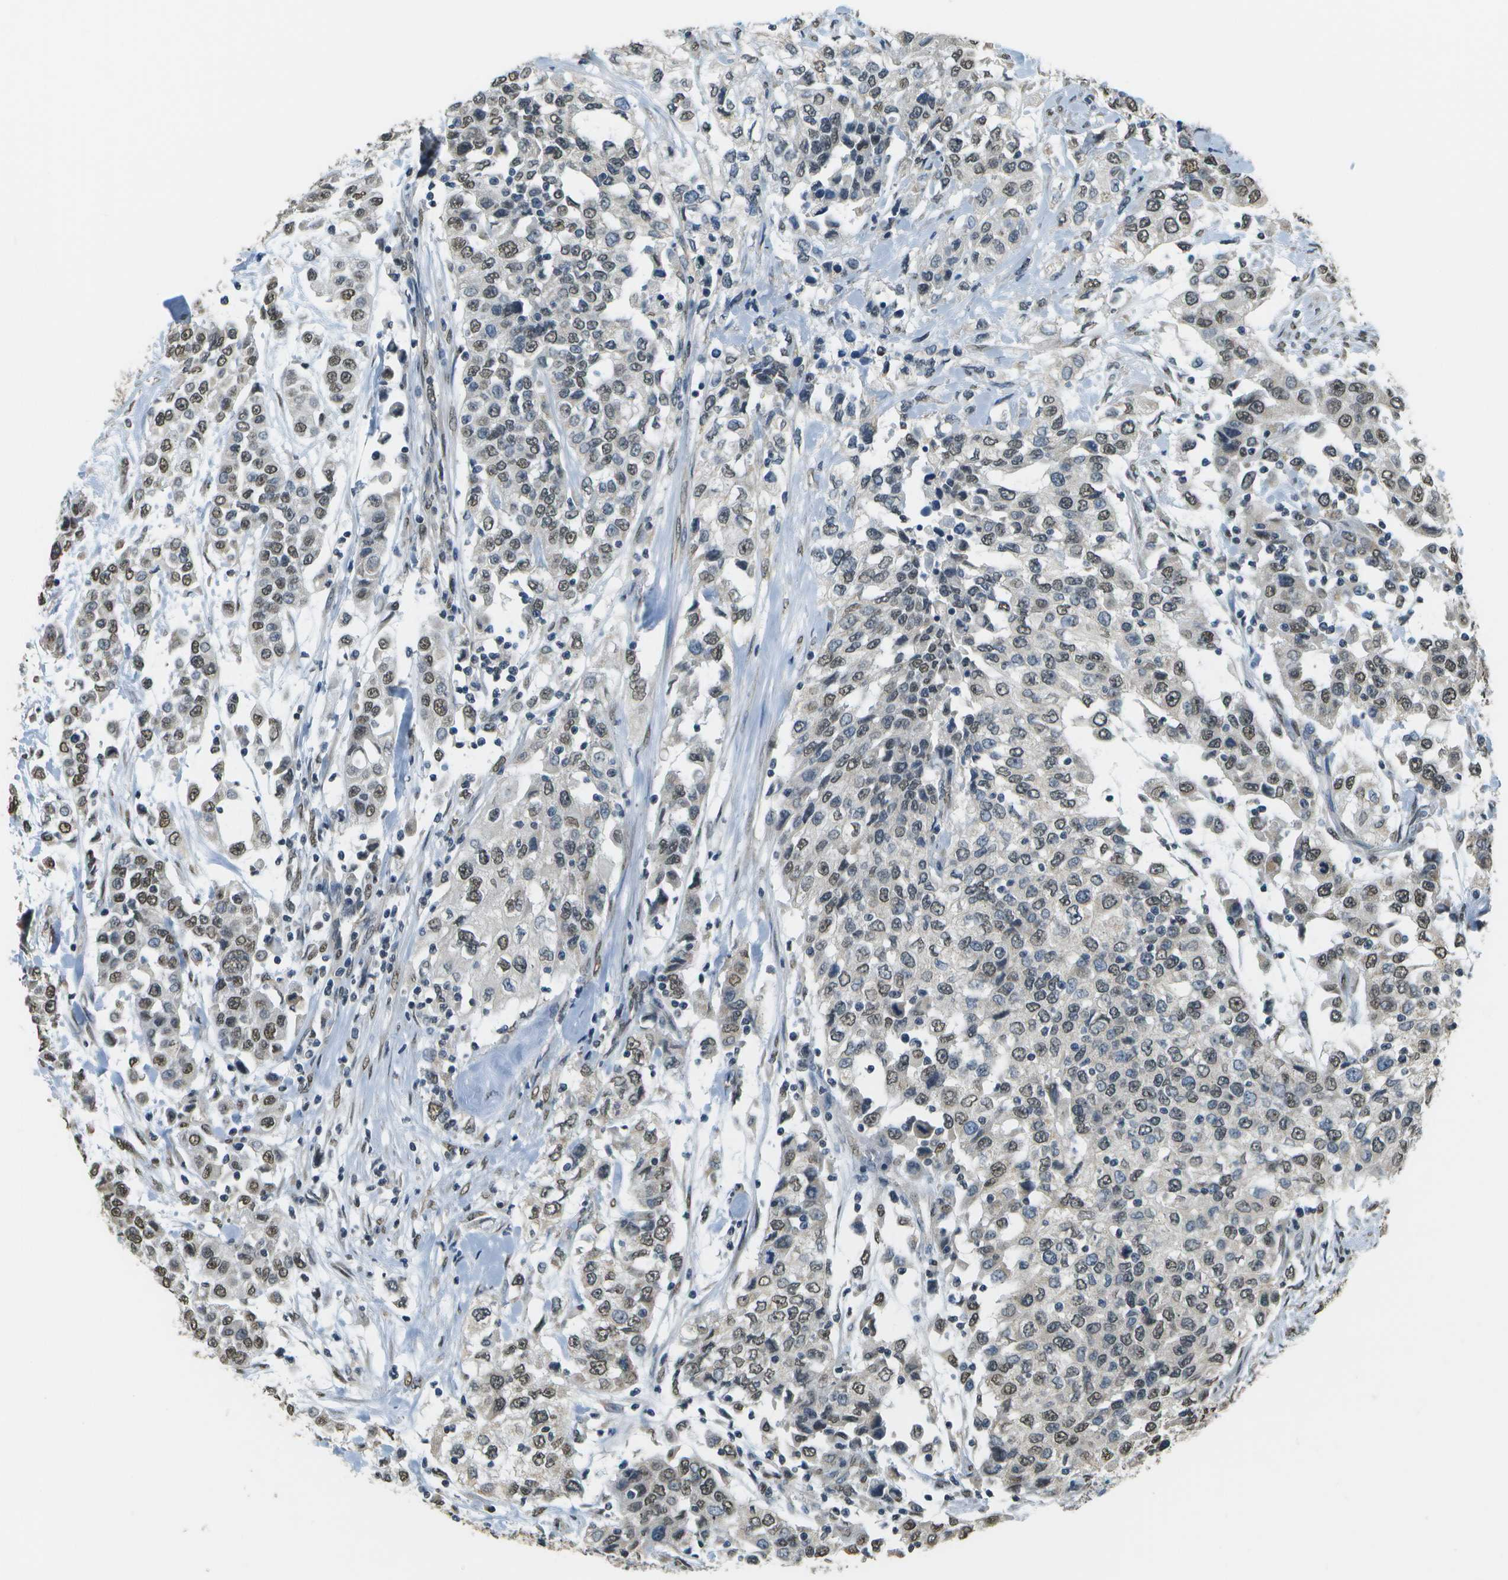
{"staining": {"intensity": "weak", "quantity": ">75%", "location": "nuclear"}, "tissue": "urothelial cancer", "cell_type": "Tumor cells", "image_type": "cancer", "snomed": [{"axis": "morphology", "description": "Urothelial carcinoma, High grade"}, {"axis": "topography", "description": "Urinary bladder"}], "caption": "Urothelial carcinoma (high-grade) was stained to show a protein in brown. There is low levels of weak nuclear positivity in about >75% of tumor cells.", "gene": "ABL2", "patient": {"sex": "female", "age": 80}}